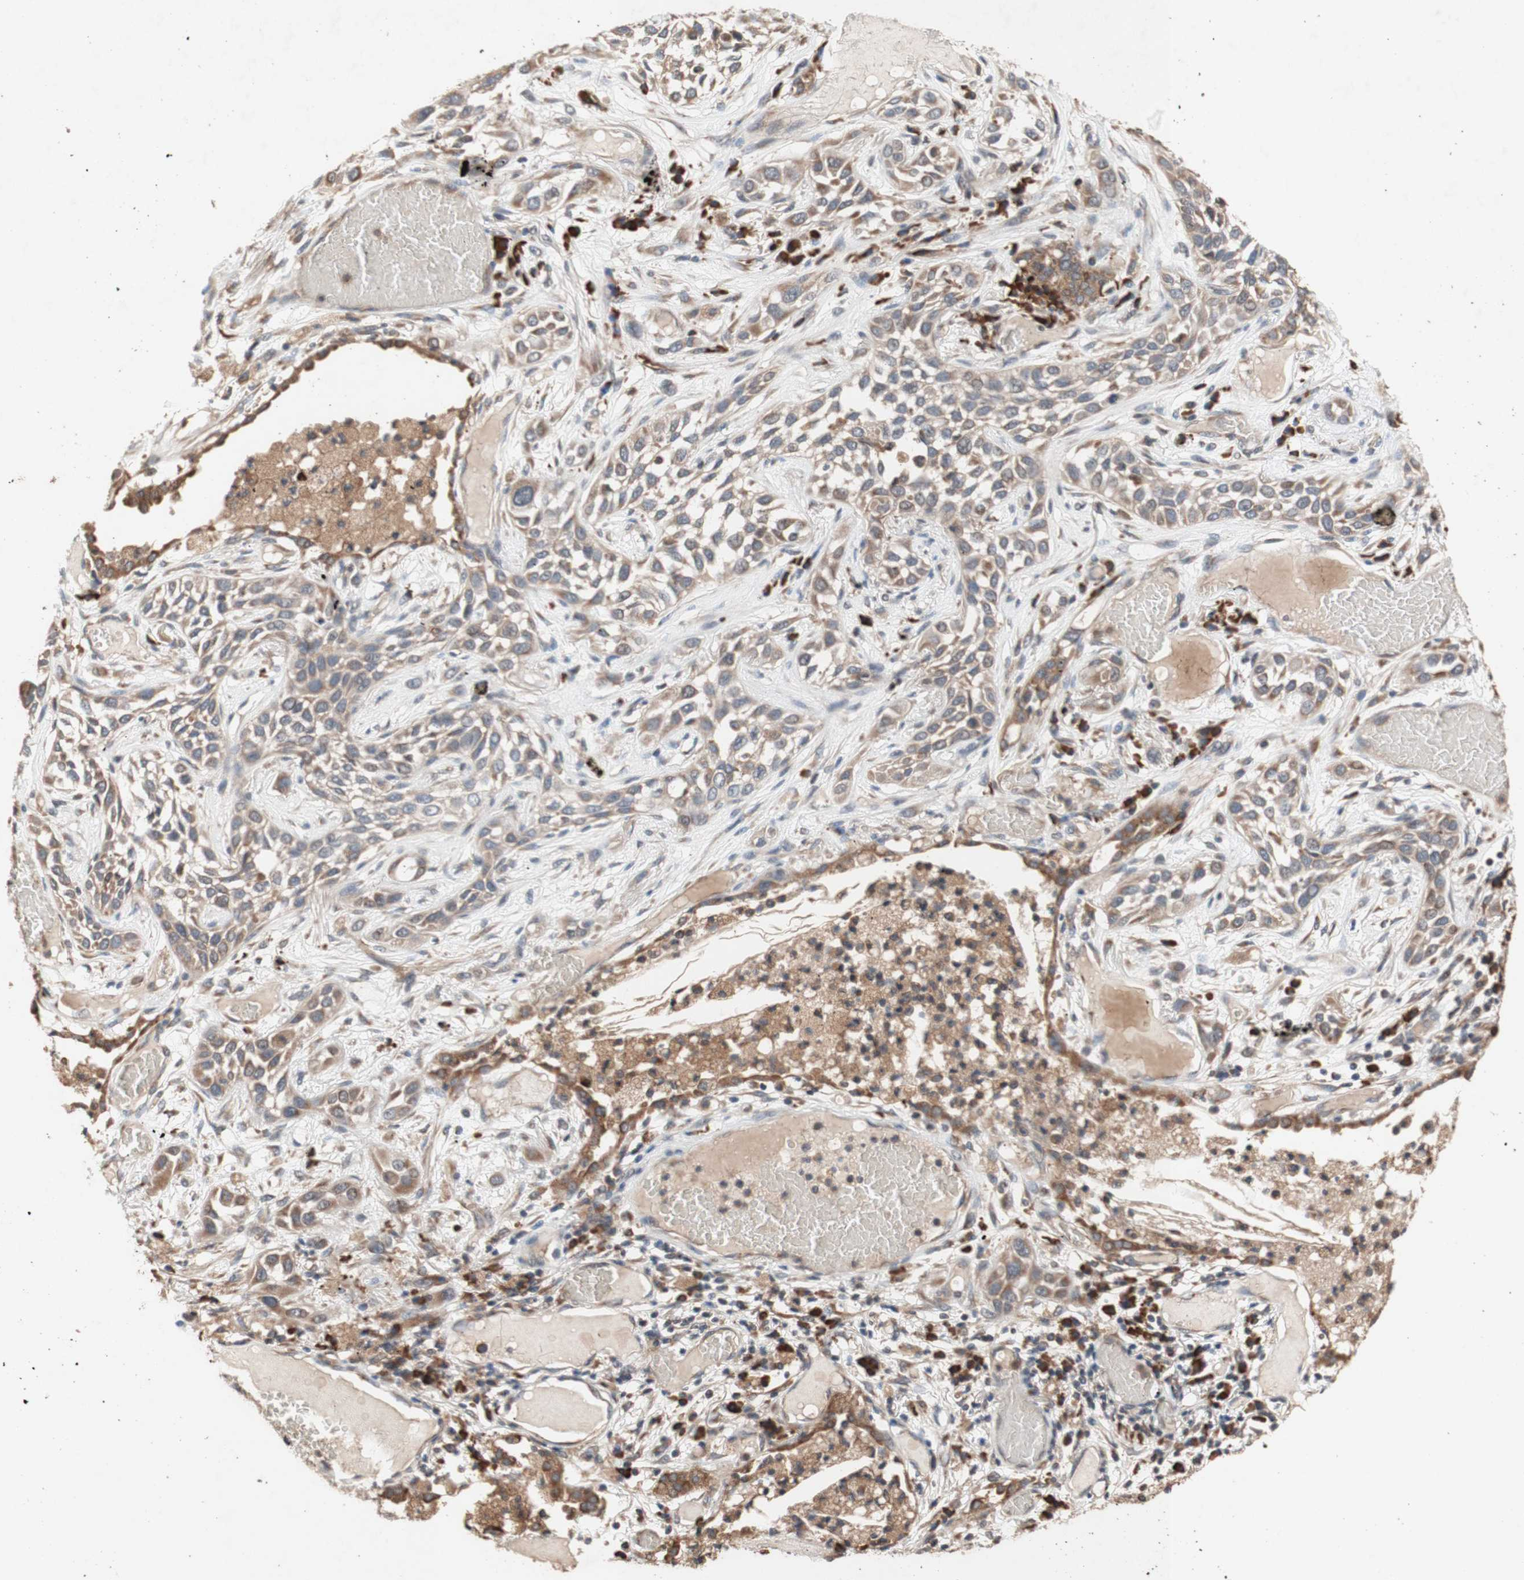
{"staining": {"intensity": "weak", "quantity": ">75%", "location": "cytoplasmic/membranous"}, "tissue": "lung cancer", "cell_type": "Tumor cells", "image_type": "cancer", "snomed": [{"axis": "morphology", "description": "Squamous cell carcinoma, NOS"}, {"axis": "topography", "description": "Lung"}], "caption": "Immunohistochemical staining of human squamous cell carcinoma (lung) exhibits low levels of weak cytoplasmic/membranous protein positivity in approximately >75% of tumor cells. (DAB (3,3'-diaminobenzidine) = brown stain, brightfield microscopy at high magnification).", "gene": "DDOST", "patient": {"sex": "male", "age": 71}}